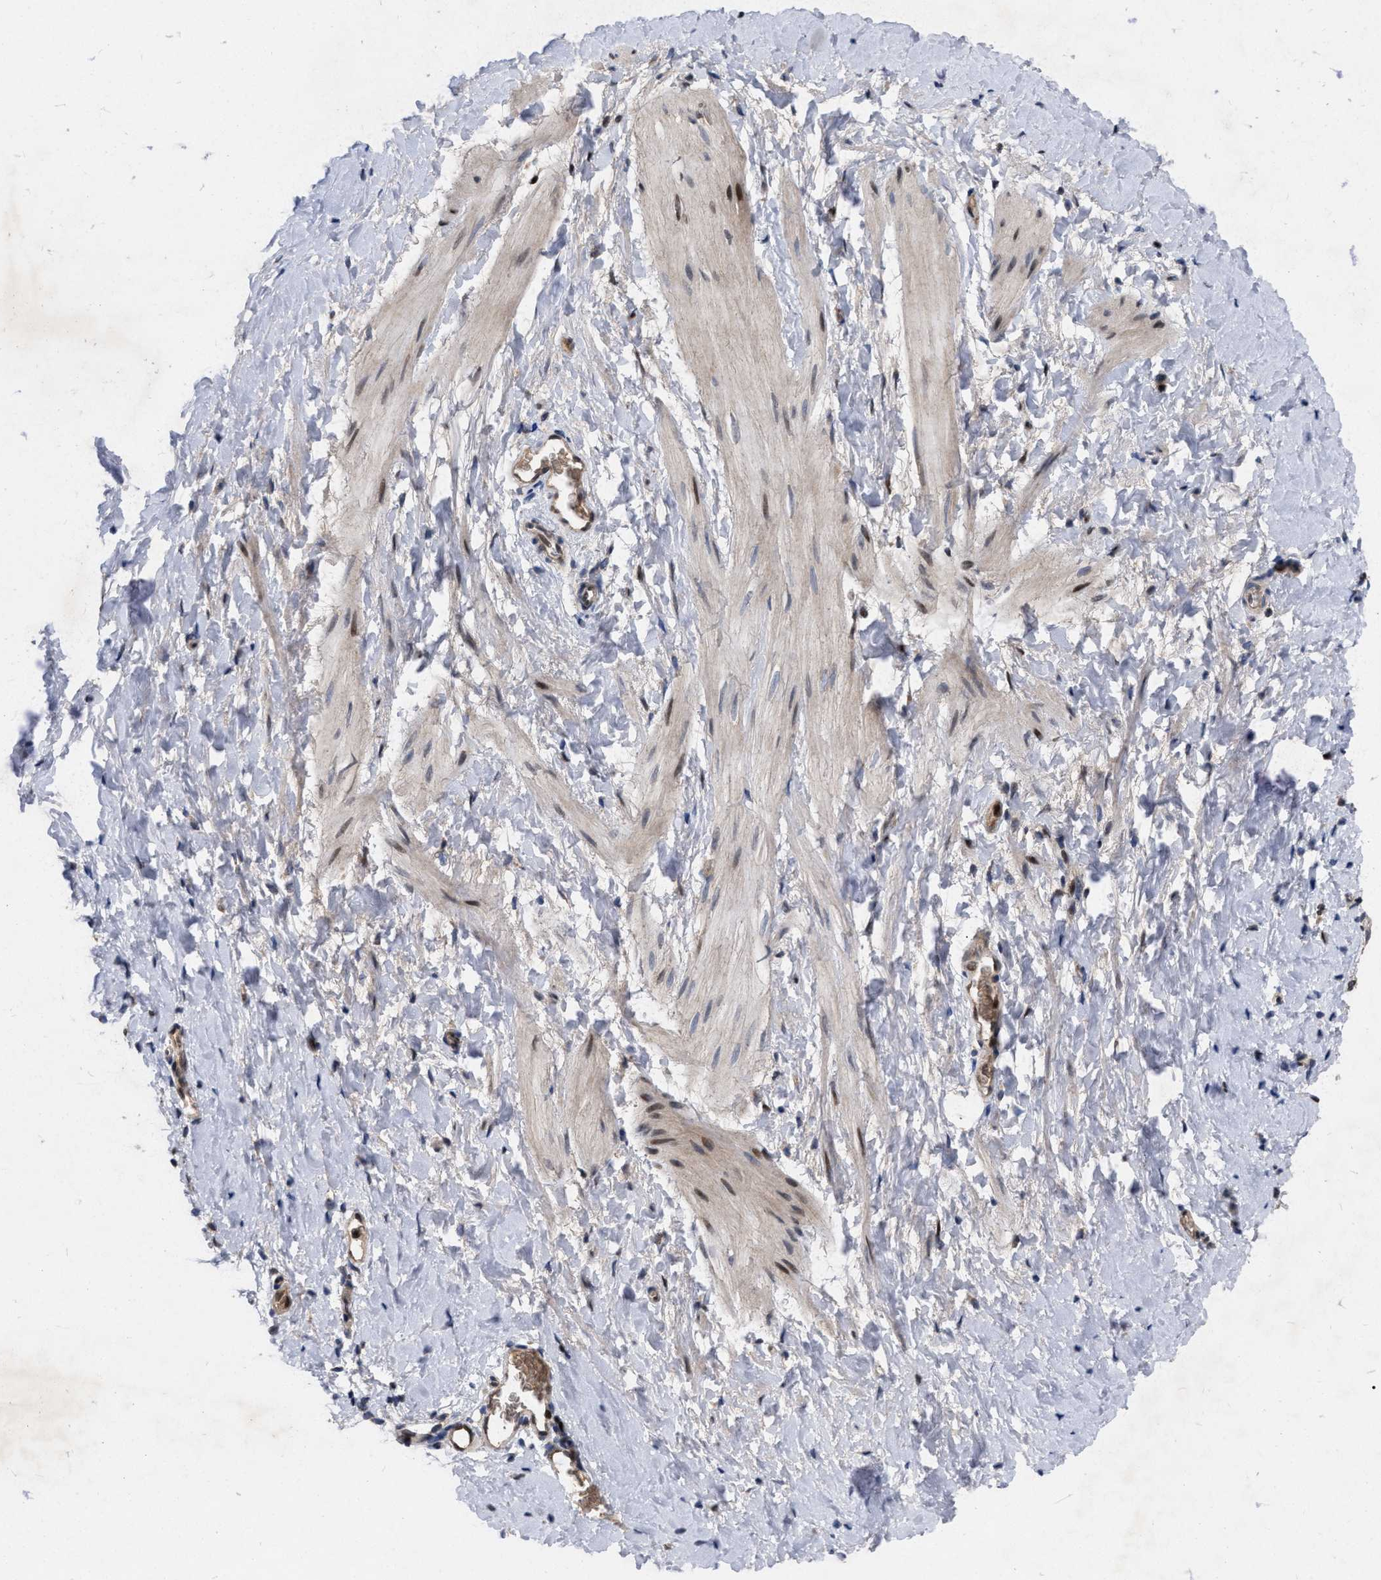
{"staining": {"intensity": "weak", "quantity": ">75%", "location": "cytoplasmic/membranous,nuclear"}, "tissue": "smooth muscle", "cell_type": "Smooth muscle cells", "image_type": "normal", "snomed": [{"axis": "morphology", "description": "Normal tissue, NOS"}, {"axis": "topography", "description": "Smooth muscle"}], "caption": "Weak cytoplasmic/membranous,nuclear staining is appreciated in about >75% of smooth muscle cells in benign smooth muscle. The protein of interest is stained brown, and the nuclei are stained in blue (DAB (3,3'-diaminobenzidine) IHC with brightfield microscopy, high magnification).", "gene": "MDM4", "patient": {"sex": "male", "age": 16}}